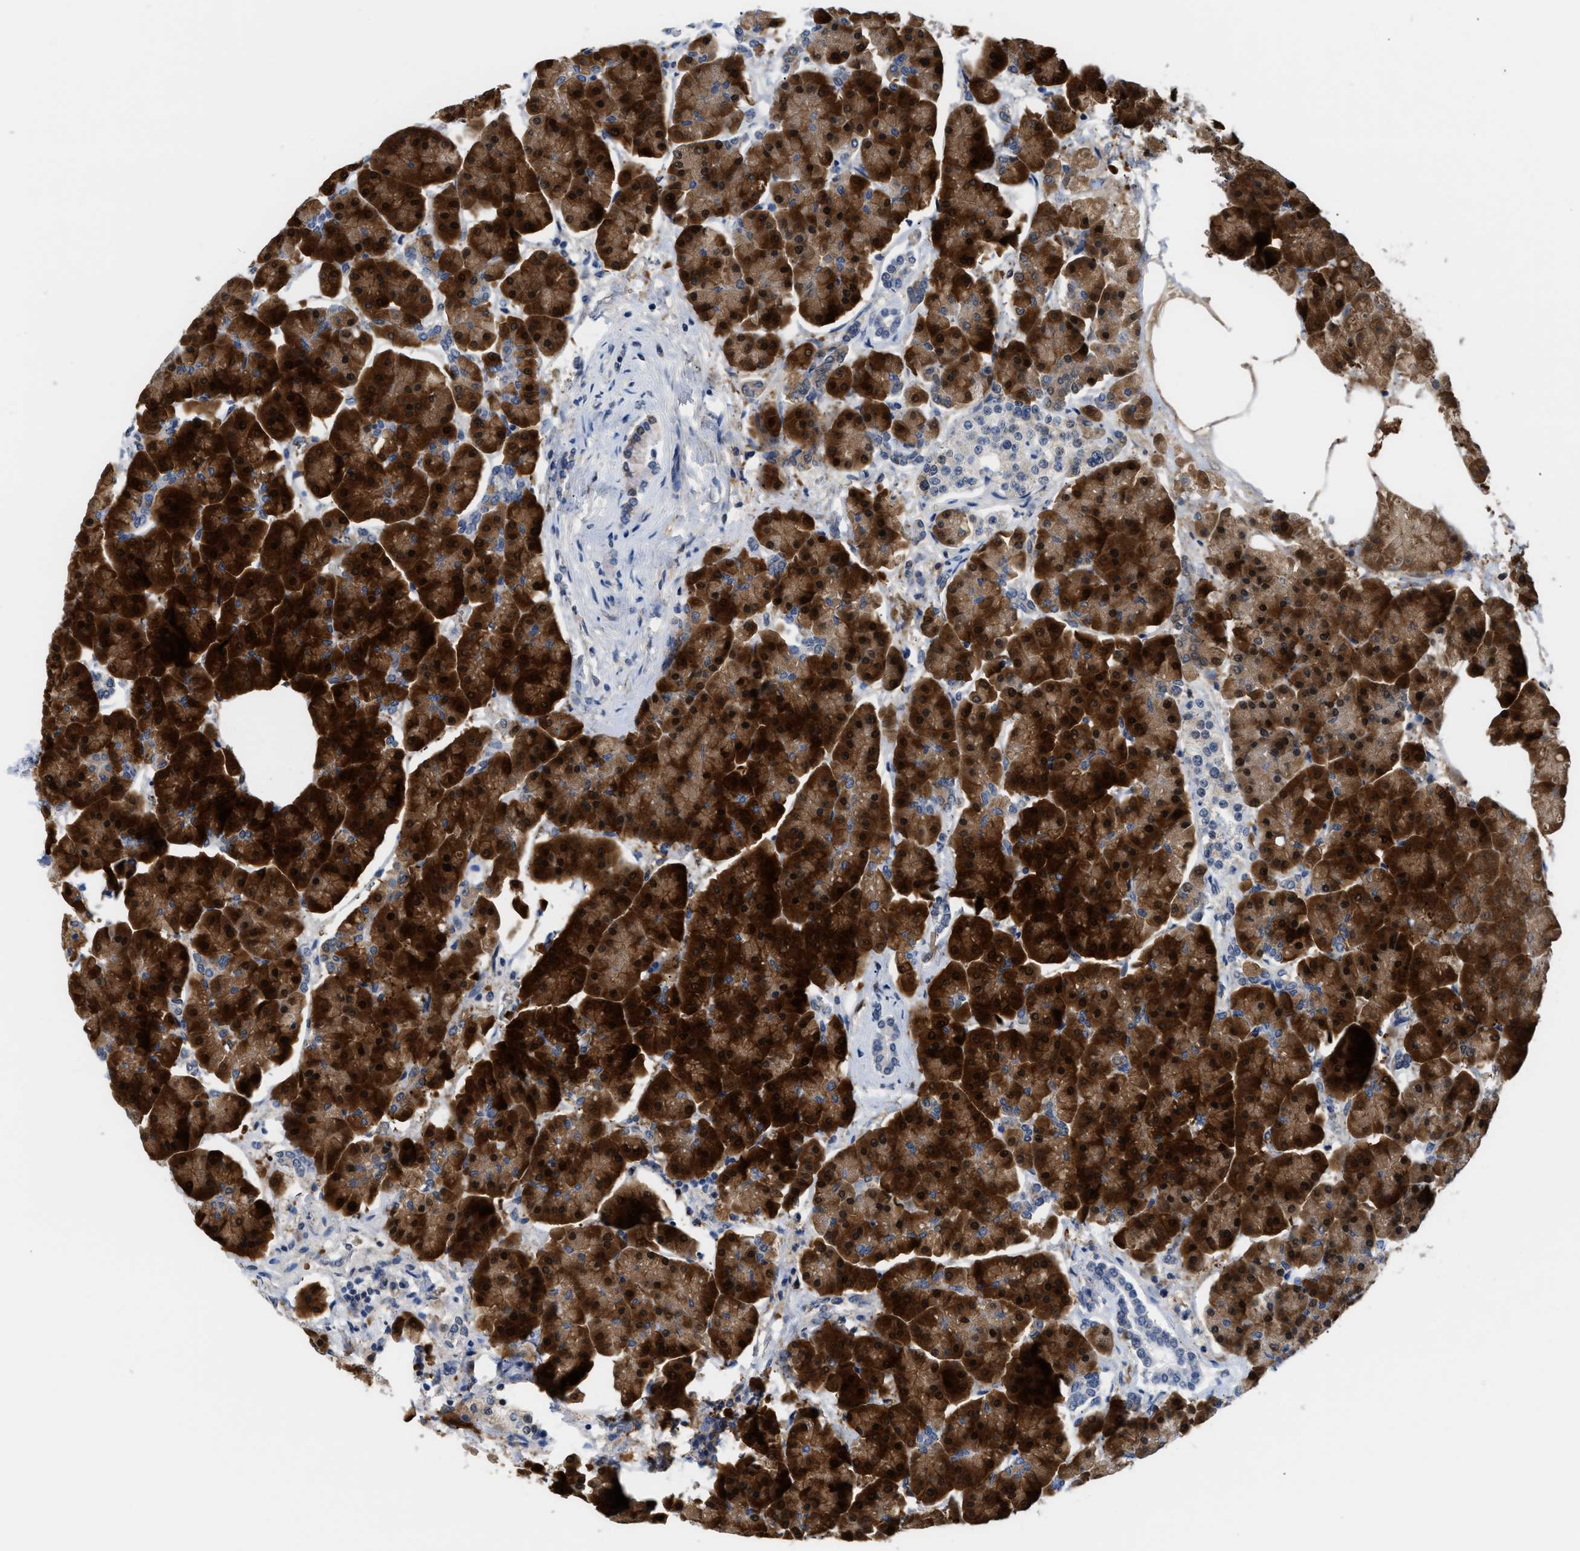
{"staining": {"intensity": "strong", "quantity": ">75%", "location": "cytoplasmic/membranous,nuclear"}, "tissue": "pancreas", "cell_type": "Exocrine glandular cells", "image_type": "normal", "snomed": [{"axis": "morphology", "description": "Normal tissue, NOS"}, {"axis": "topography", "description": "Pancreas"}], "caption": "An immunohistochemistry micrograph of normal tissue is shown. Protein staining in brown highlights strong cytoplasmic/membranous,nuclear positivity in pancreas within exocrine glandular cells. The staining was performed using DAB (3,3'-diaminobenzidine), with brown indicating positive protein expression. Nuclei are stained blue with hematoxylin.", "gene": "PSAT1", "patient": {"sex": "female", "age": 70}}